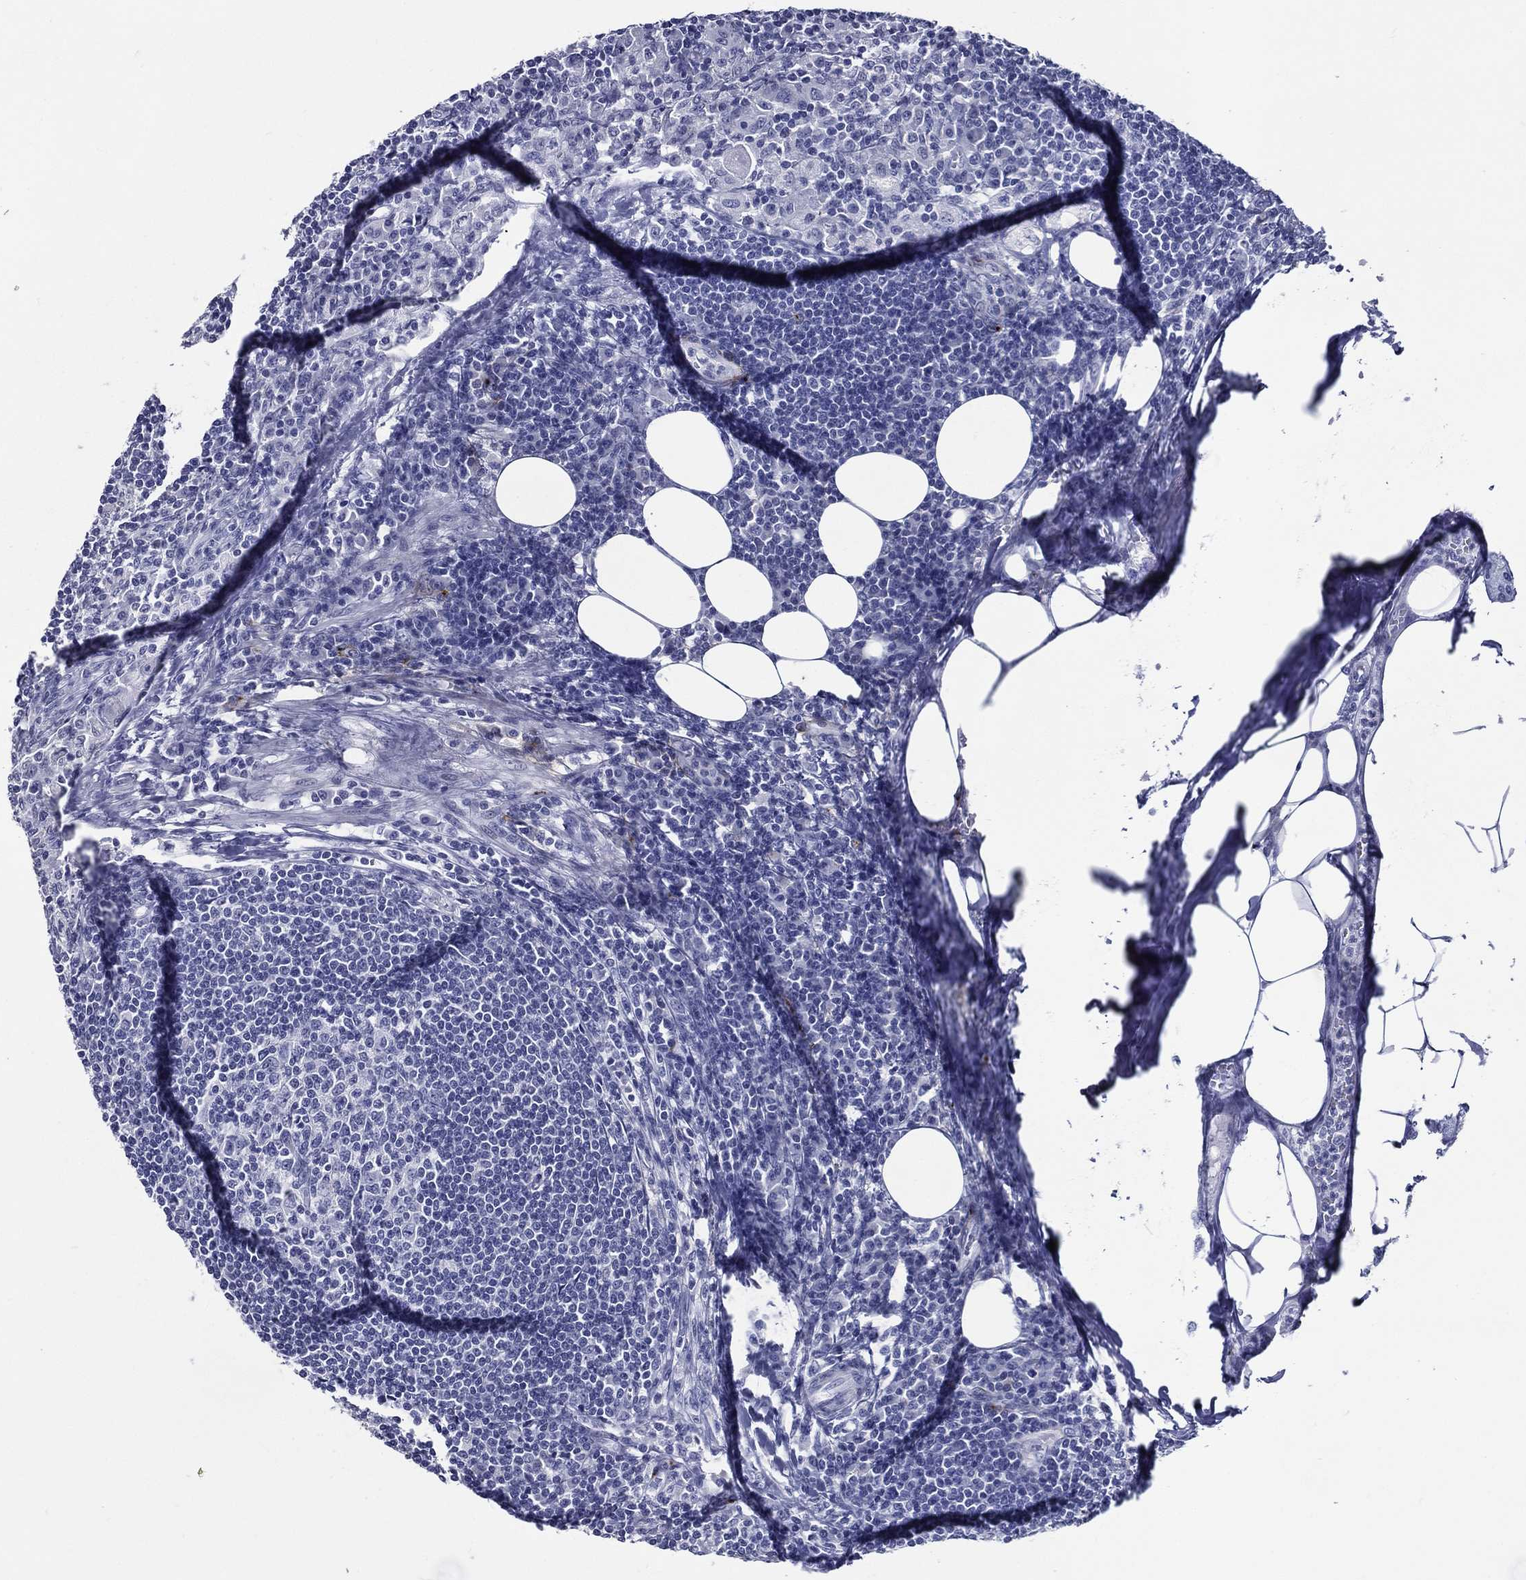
{"staining": {"intensity": "negative", "quantity": "none", "location": "none"}, "tissue": "lymph node", "cell_type": "Germinal center cells", "image_type": "normal", "snomed": [{"axis": "morphology", "description": "Normal tissue, NOS"}, {"axis": "topography", "description": "Lymph node"}, {"axis": "topography", "description": "Salivary gland"}], "caption": "Immunohistochemical staining of unremarkable human lymph node exhibits no significant positivity in germinal center cells. (Brightfield microscopy of DAB (3,3'-diaminobenzidine) immunohistochemistry (IHC) at high magnification).", "gene": "ACE2", "patient": {"sex": "male", "age": 83}}